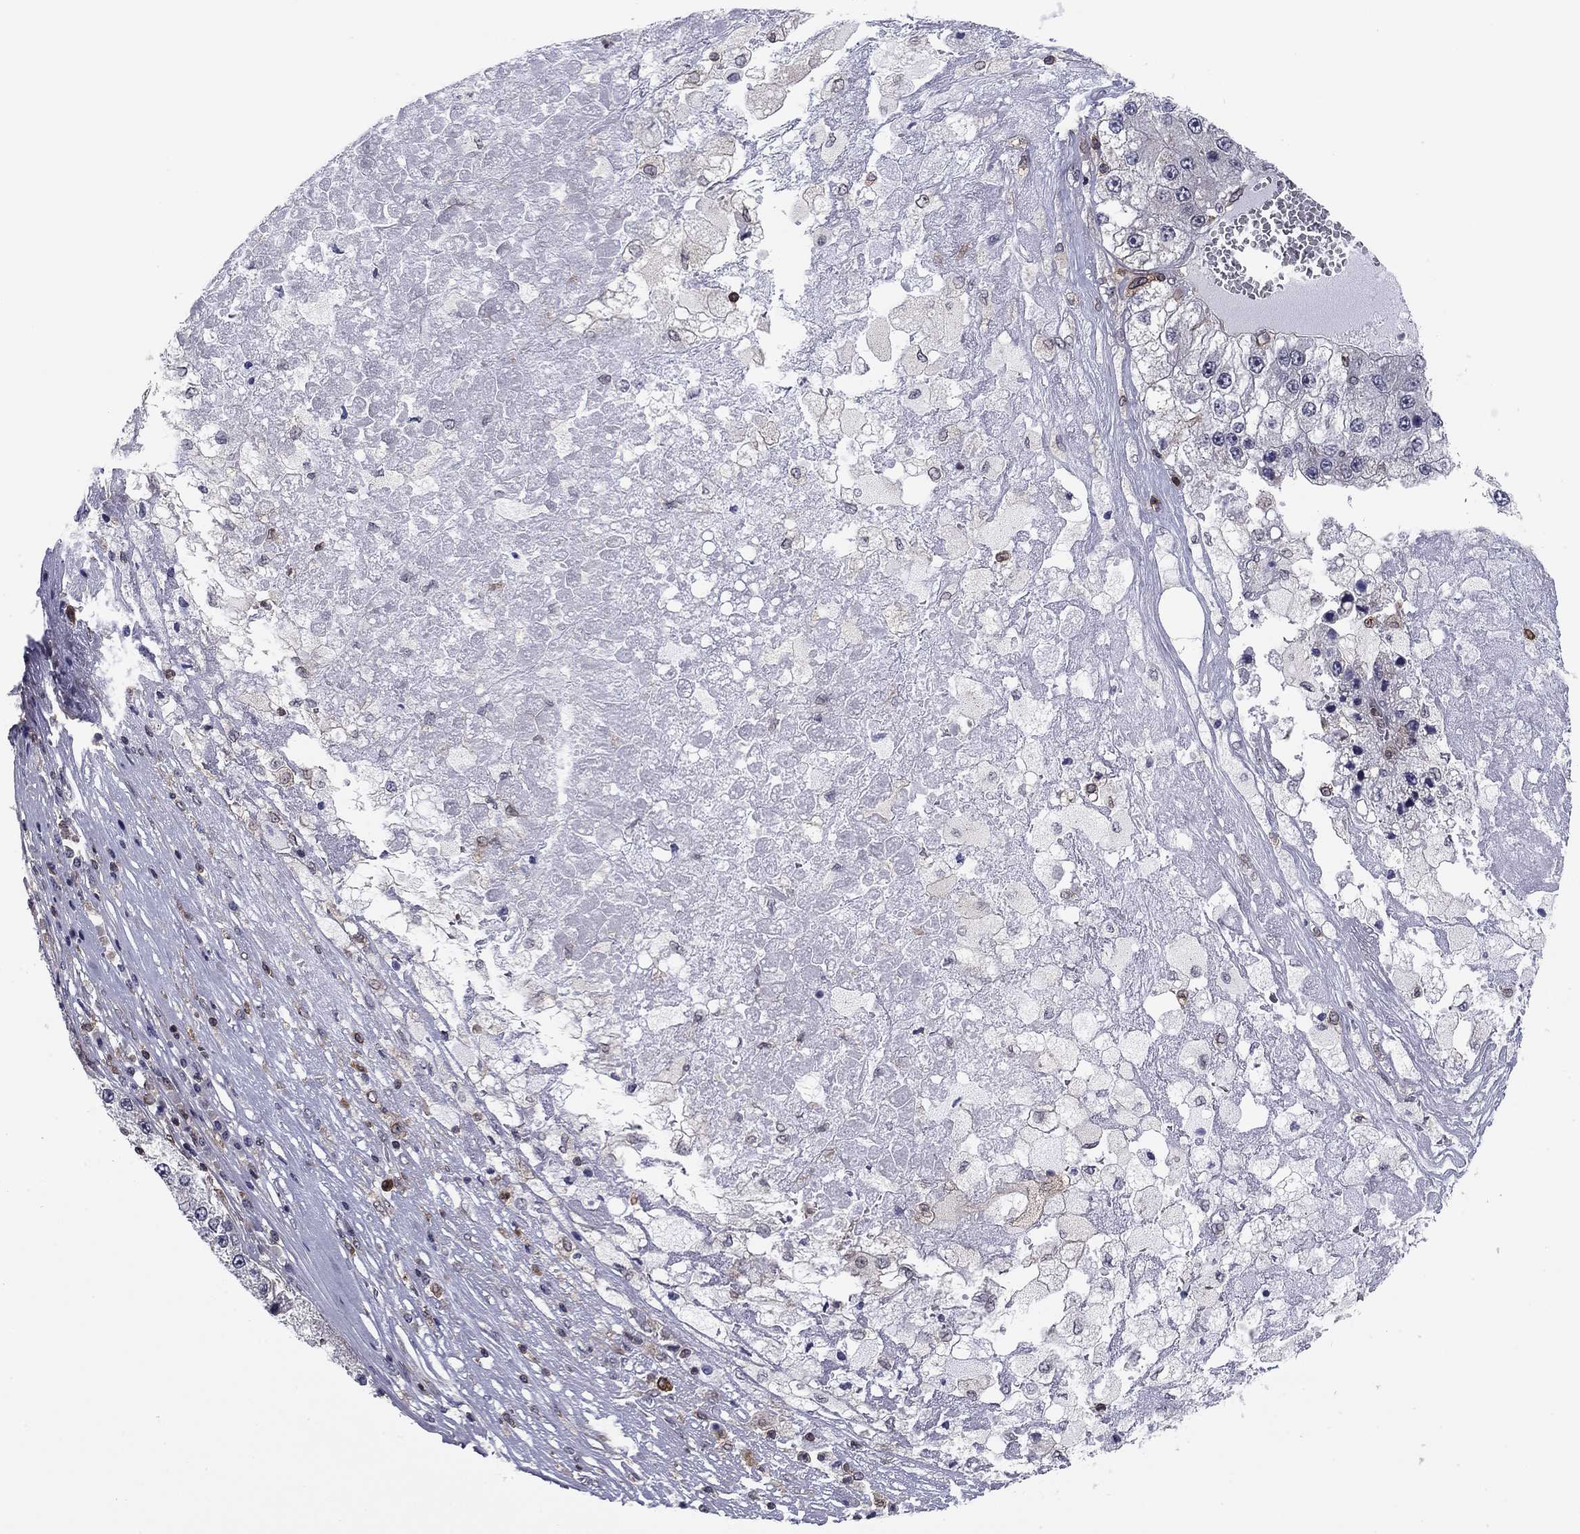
{"staining": {"intensity": "negative", "quantity": "none", "location": "none"}, "tissue": "liver cancer", "cell_type": "Tumor cells", "image_type": "cancer", "snomed": [{"axis": "morphology", "description": "Carcinoma, Hepatocellular, NOS"}, {"axis": "topography", "description": "Liver"}], "caption": "An image of human hepatocellular carcinoma (liver) is negative for staining in tumor cells.", "gene": "PLCB2", "patient": {"sex": "female", "age": 73}}